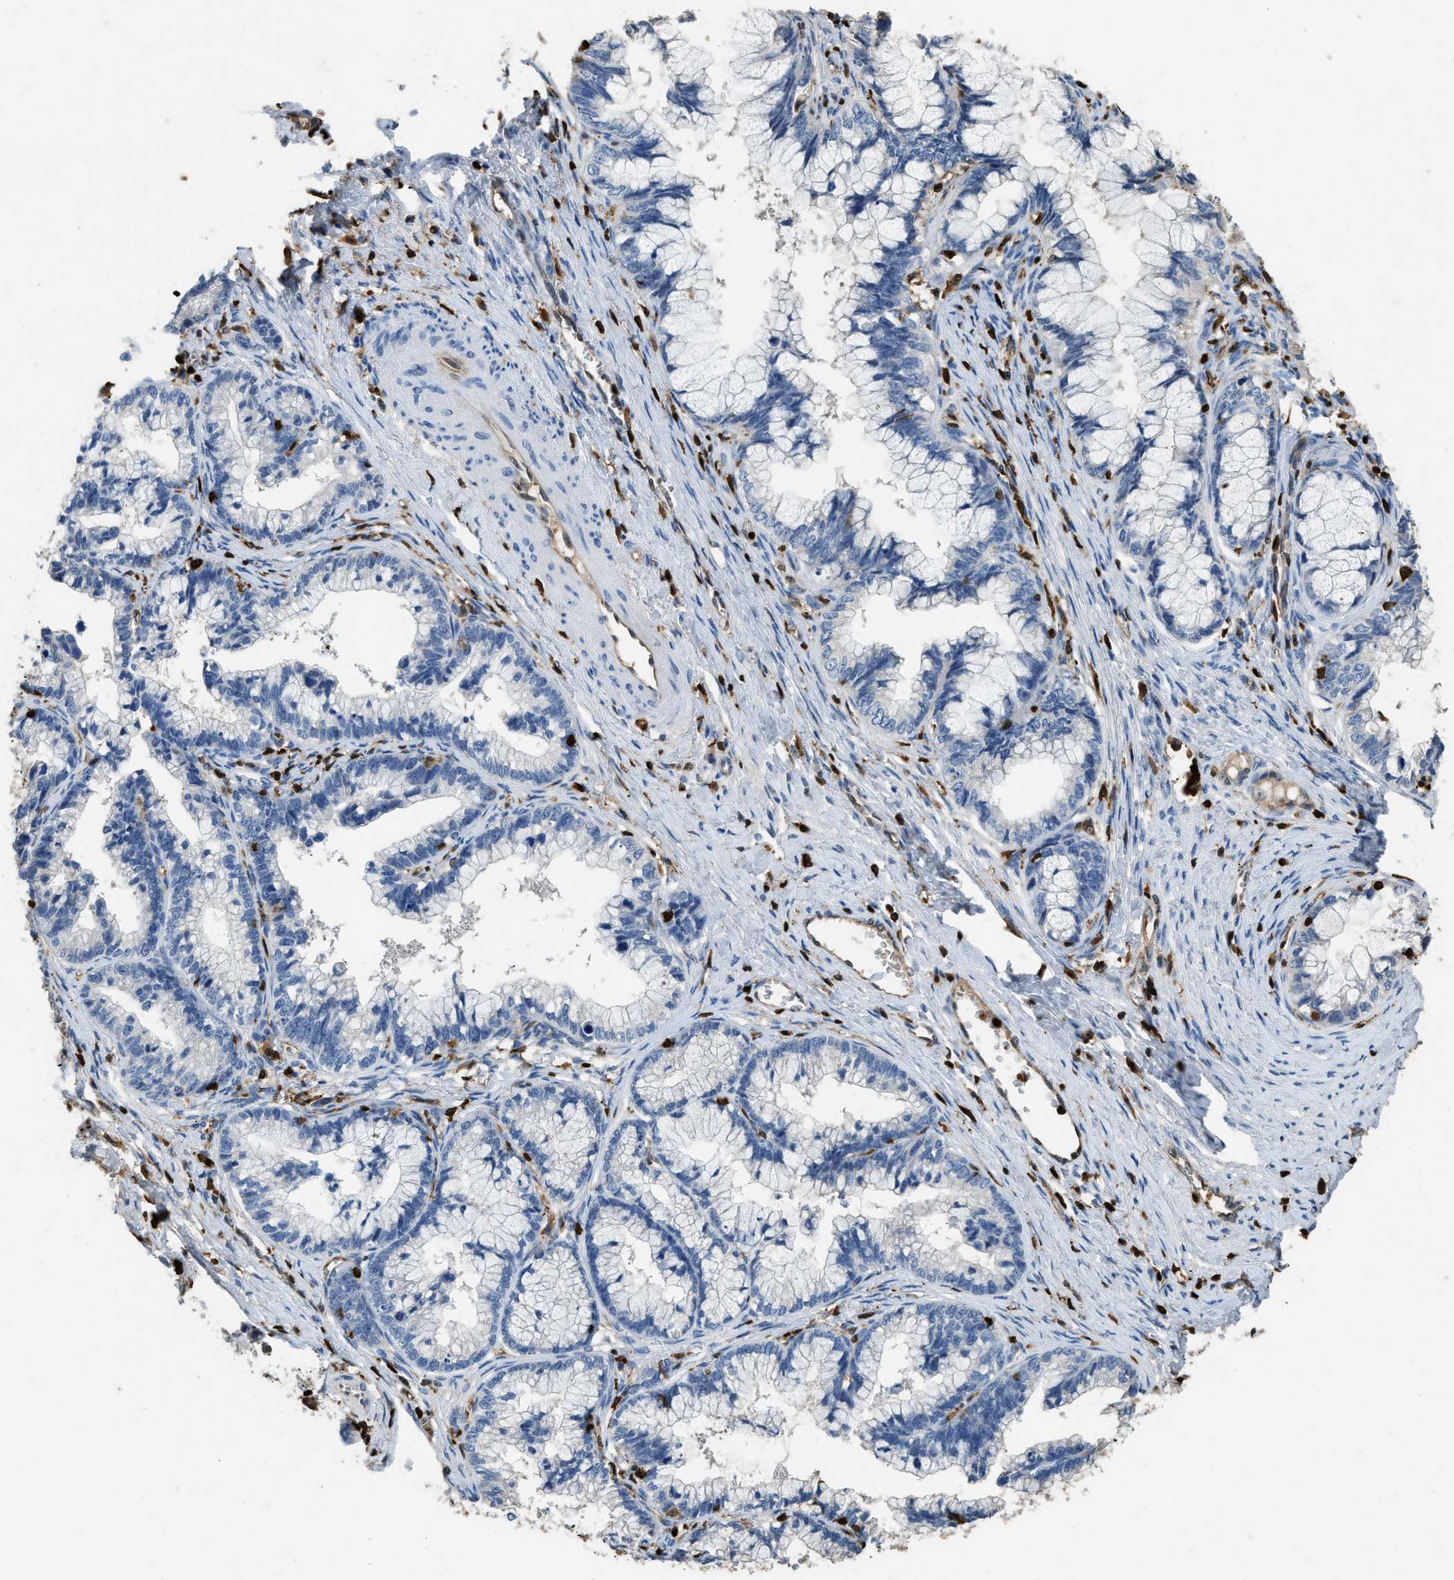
{"staining": {"intensity": "negative", "quantity": "none", "location": "none"}, "tissue": "cervical cancer", "cell_type": "Tumor cells", "image_type": "cancer", "snomed": [{"axis": "morphology", "description": "Adenocarcinoma, NOS"}, {"axis": "topography", "description": "Cervix"}], "caption": "Protein analysis of adenocarcinoma (cervical) shows no significant positivity in tumor cells.", "gene": "ARHGDIB", "patient": {"sex": "female", "age": 44}}